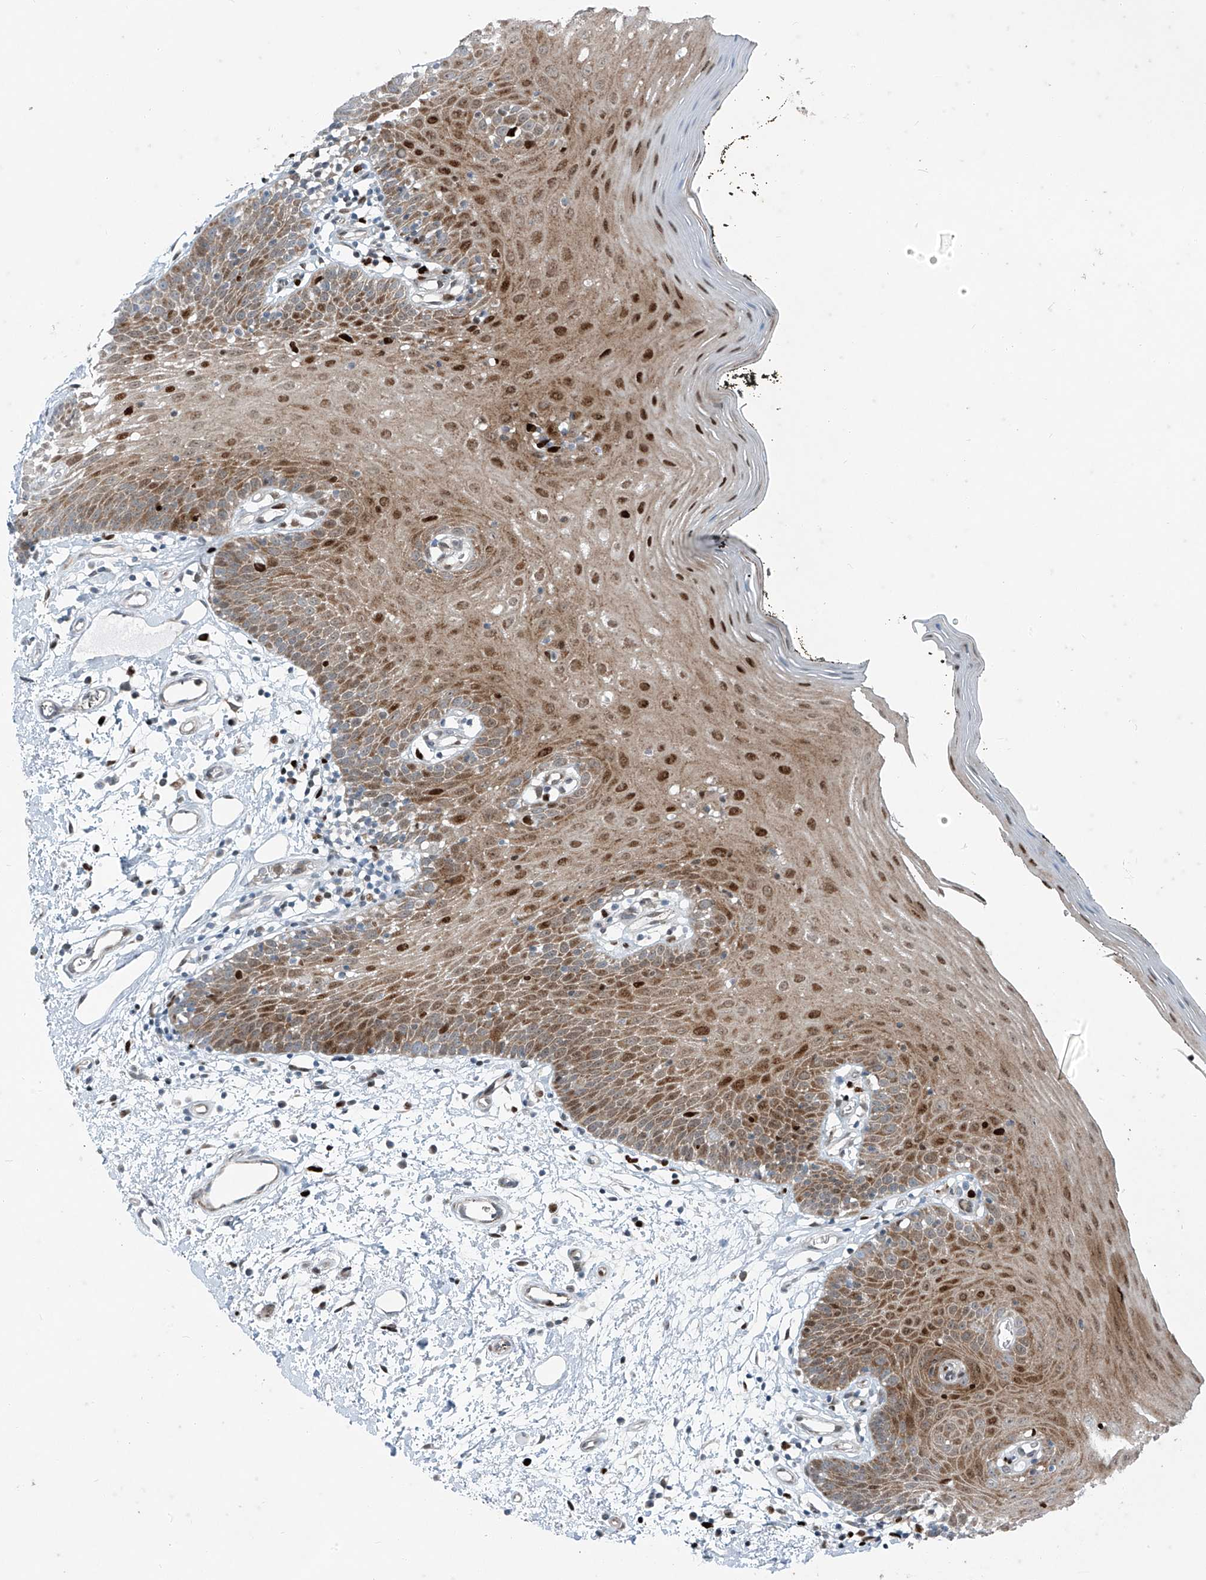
{"staining": {"intensity": "moderate", "quantity": "25%-75%", "location": "cytoplasmic/membranous,nuclear"}, "tissue": "oral mucosa", "cell_type": "Squamous epithelial cells", "image_type": "normal", "snomed": [{"axis": "morphology", "description": "Normal tissue, NOS"}, {"axis": "topography", "description": "Oral tissue"}], "caption": "Oral mucosa was stained to show a protein in brown. There is medium levels of moderate cytoplasmic/membranous,nuclear positivity in about 25%-75% of squamous epithelial cells. The protein is shown in brown color, while the nuclei are stained blue.", "gene": "PPCS", "patient": {"sex": "male", "age": 74}}